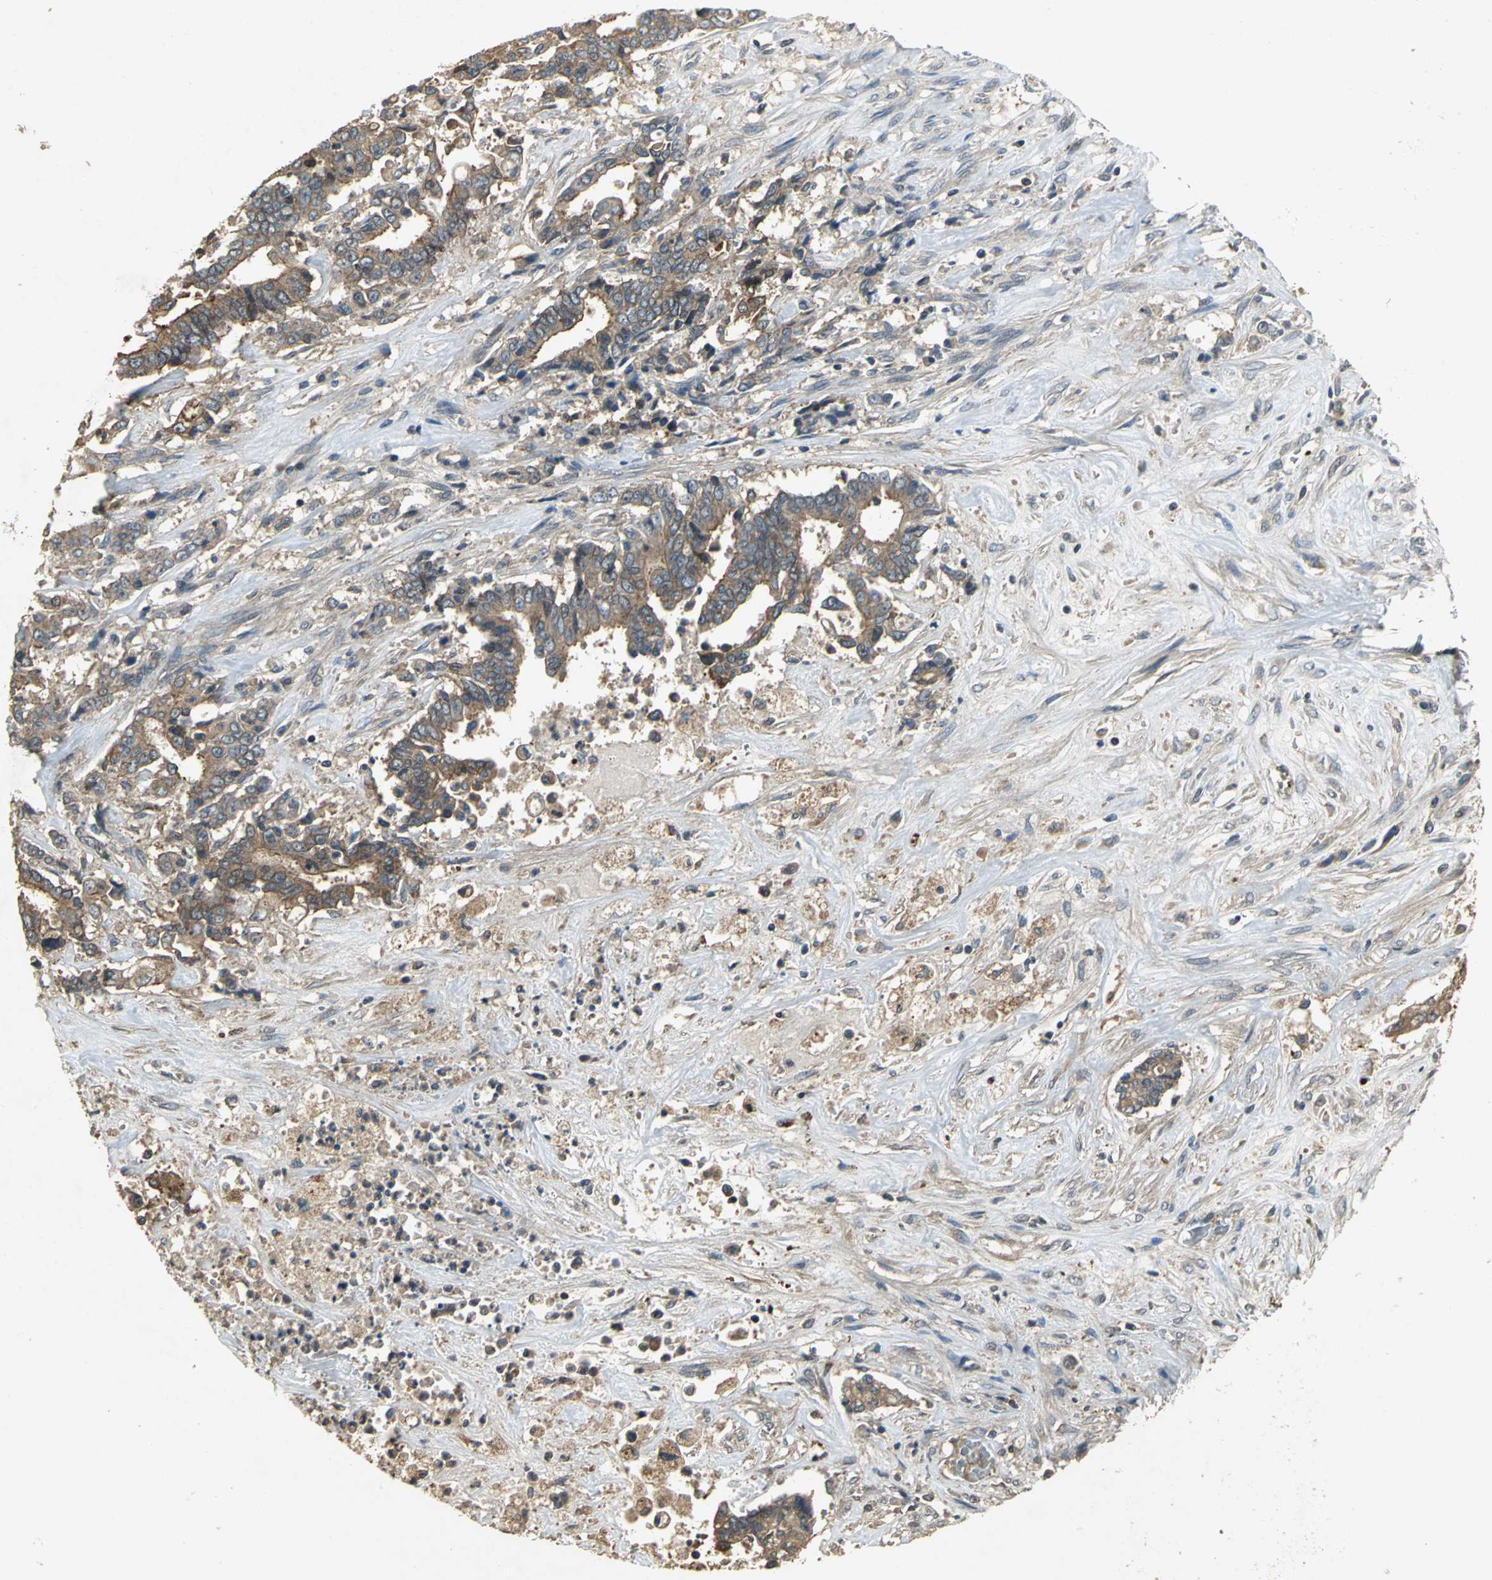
{"staining": {"intensity": "moderate", "quantity": ">75%", "location": "cytoplasmic/membranous"}, "tissue": "liver cancer", "cell_type": "Tumor cells", "image_type": "cancer", "snomed": [{"axis": "morphology", "description": "Cholangiocarcinoma"}, {"axis": "topography", "description": "Liver"}], "caption": "Approximately >75% of tumor cells in liver cancer (cholangiocarcinoma) reveal moderate cytoplasmic/membranous protein positivity as visualized by brown immunohistochemical staining.", "gene": "MET", "patient": {"sex": "male", "age": 57}}